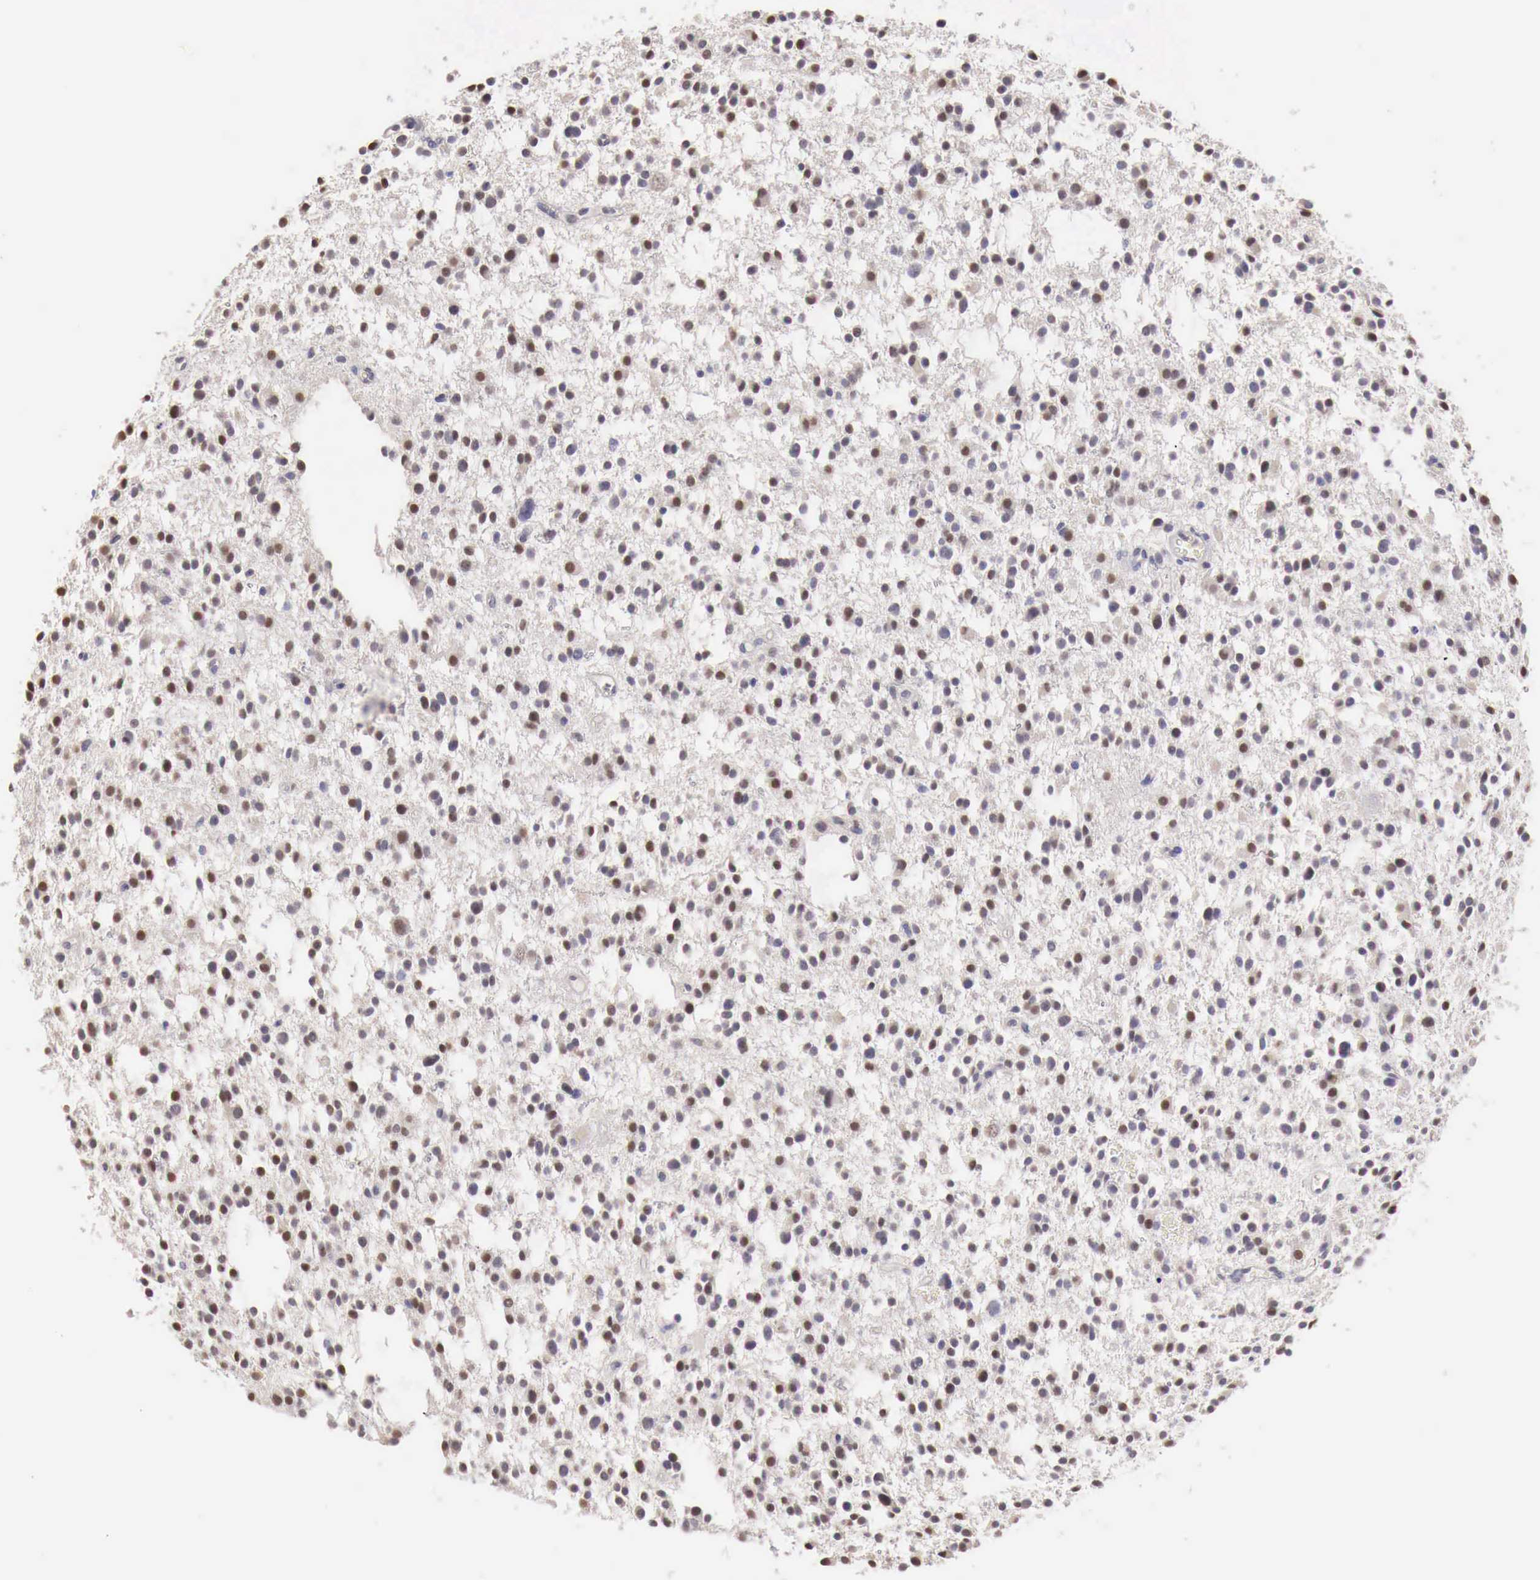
{"staining": {"intensity": "moderate", "quantity": "25%-75%", "location": "nuclear"}, "tissue": "glioma", "cell_type": "Tumor cells", "image_type": "cancer", "snomed": [{"axis": "morphology", "description": "Glioma, malignant, Low grade"}, {"axis": "topography", "description": "Brain"}], "caption": "Immunohistochemical staining of malignant glioma (low-grade) displays moderate nuclear protein expression in about 25%-75% of tumor cells. Using DAB (3,3'-diaminobenzidine) (brown) and hematoxylin (blue) stains, captured at high magnification using brightfield microscopy.", "gene": "UBA1", "patient": {"sex": "female", "age": 36}}